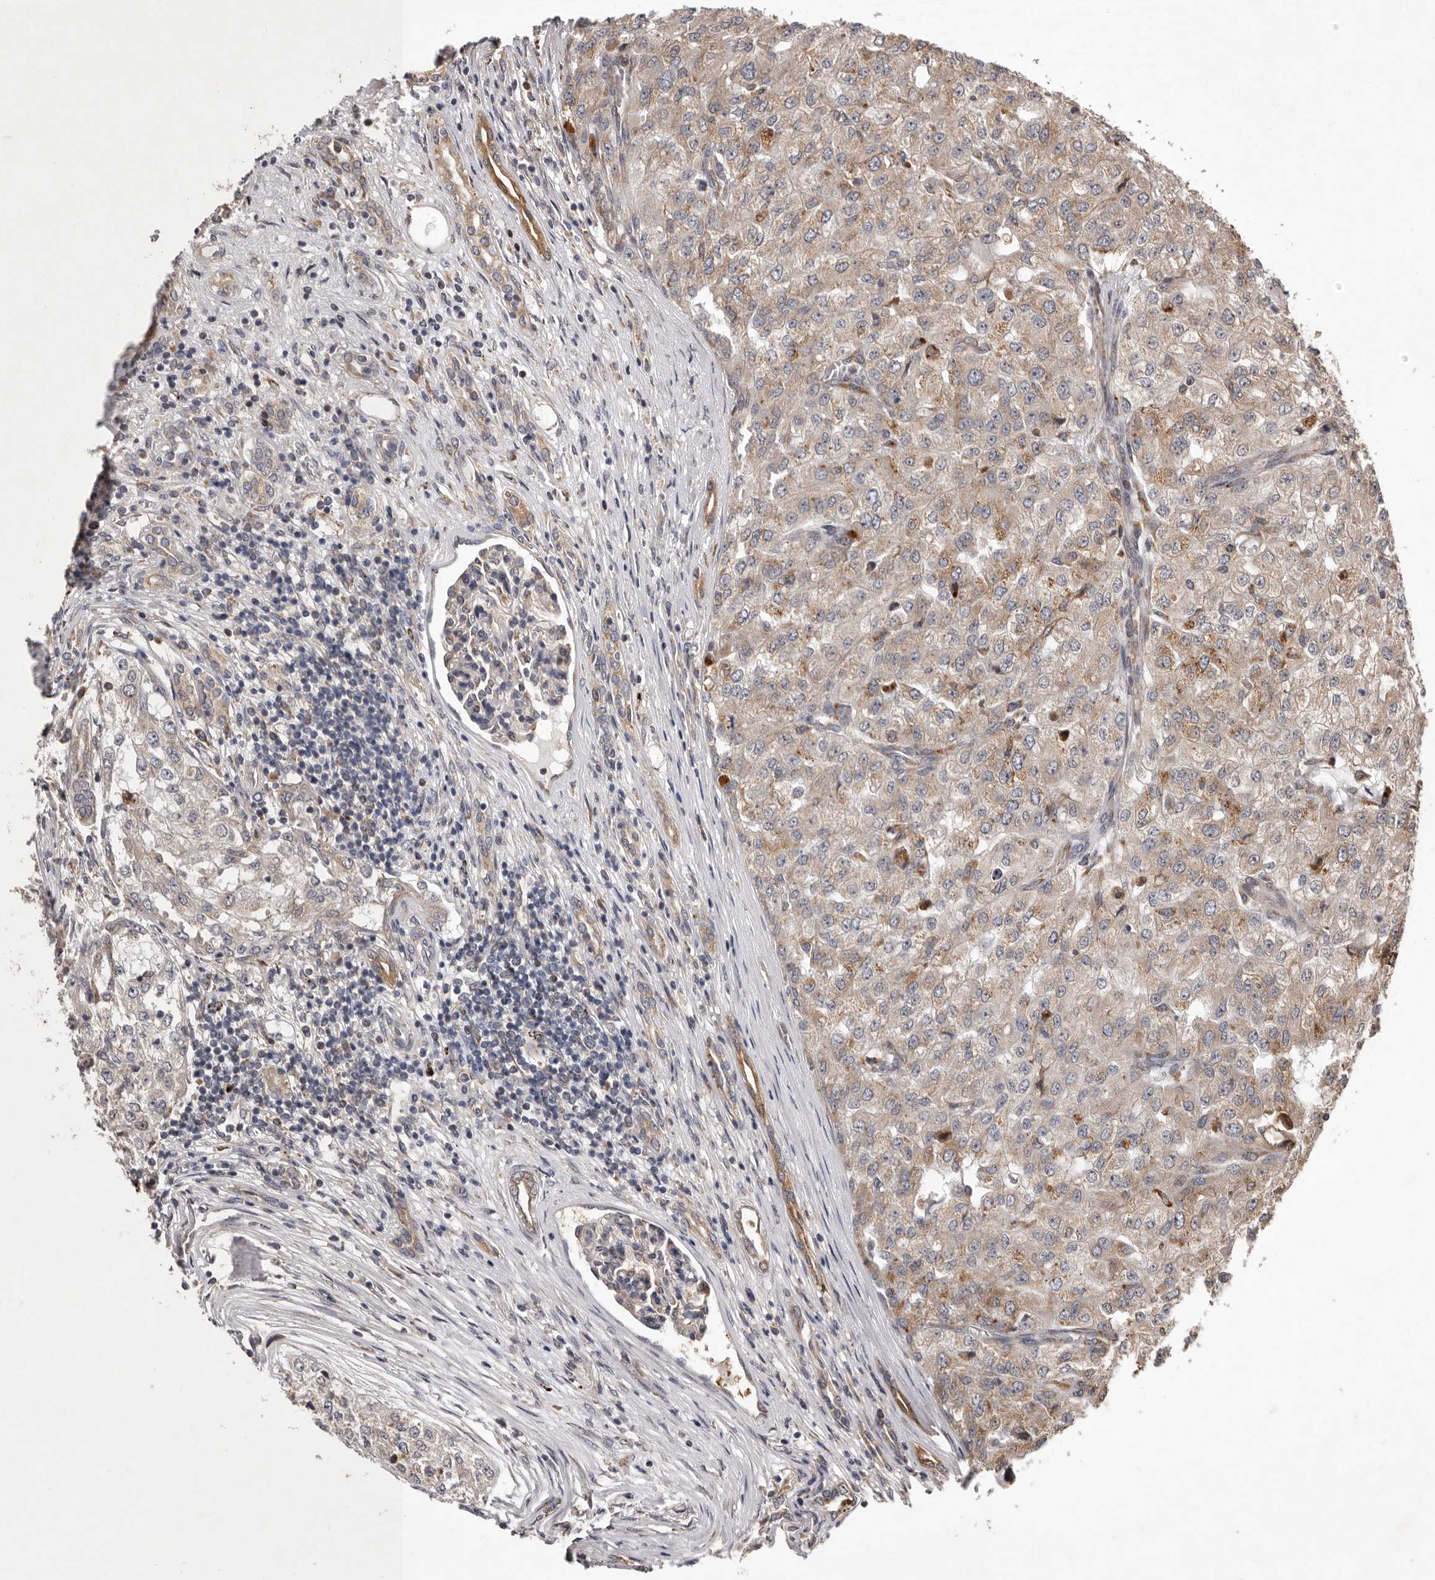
{"staining": {"intensity": "weak", "quantity": ">75%", "location": "cytoplasmic/membranous"}, "tissue": "renal cancer", "cell_type": "Tumor cells", "image_type": "cancer", "snomed": [{"axis": "morphology", "description": "Adenocarcinoma, NOS"}, {"axis": "topography", "description": "Kidney"}], "caption": "Renal adenocarcinoma stained for a protein (brown) exhibits weak cytoplasmic/membranous positive positivity in about >75% of tumor cells.", "gene": "GADD45B", "patient": {"sex": "female", "age": 54}}